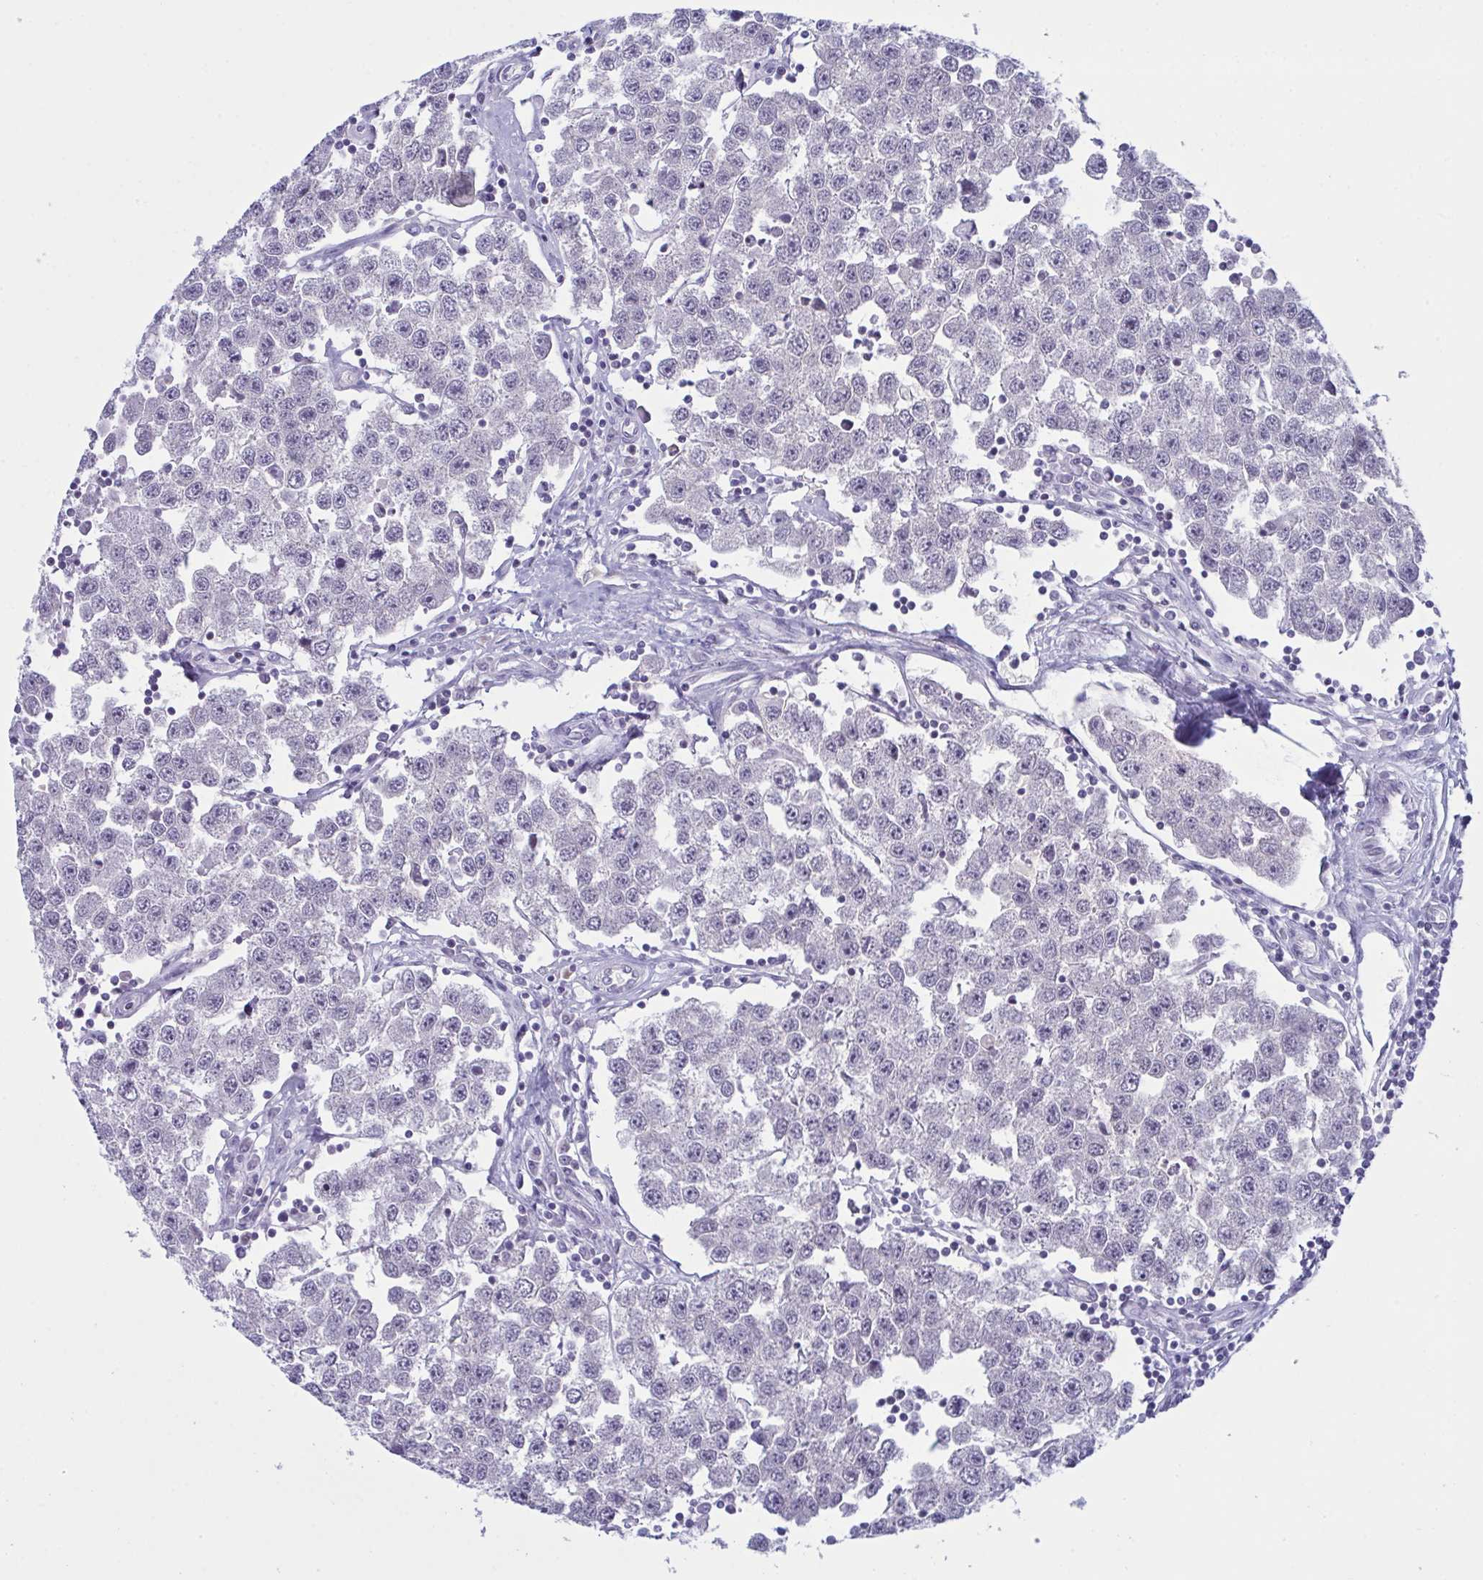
{"staining": {"intensity": "negative", "quantity": "none", "location": "none"}, "tissue": "testis cancer", "cell_type": "Tumor cells", "image_type": "cancer", "snomed": [{"axis": "morphology", "description": "Seminoma, NOS"}, {"axis": "topography", "description": "Testis"}], "caption": "Immunohistochemical staining of testis cancer exhibits no significant staining in tumor cells.", "gene": "NAA30", "patient": {"sex": "male", "age": 34}}